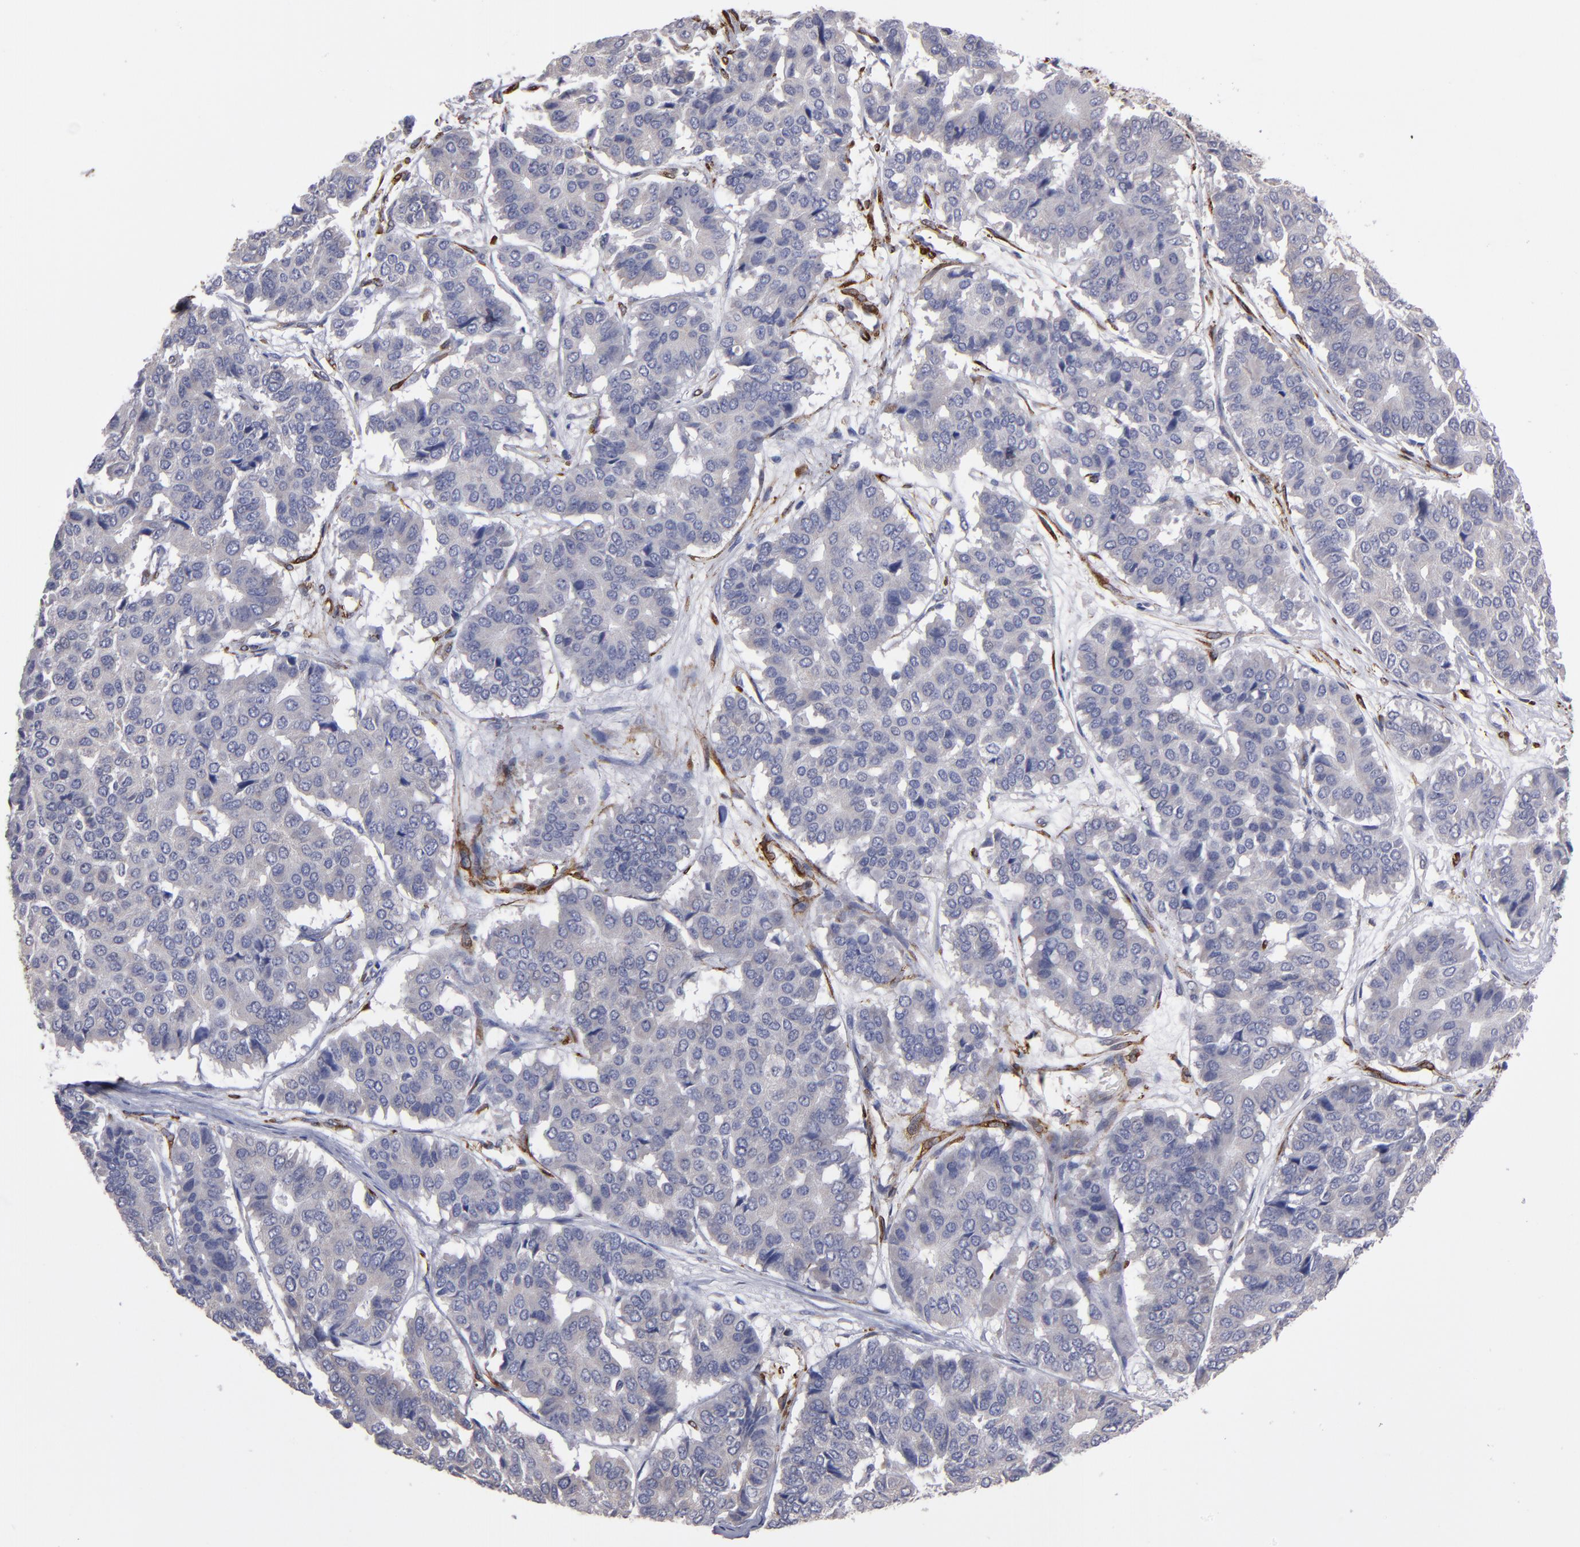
{"staining": {"intensity": "negative", "quantity": "none", "location": "none"}, "tissue": "pancreatic cancer", "cell_type": "Tumor cells", "image_type": "cancer", "snomed": [{"axis": "morphology", "description": "Adenocarcinoma, NOS"}, {"axis": "topography", "description": "Pancreas"}], "caption": "The photomicrograph shows no staining of tumor cells in pancreatic adenocarcinoma.", "gene": "SLMAP", "patient": {"sex": "male", "age": 50}}